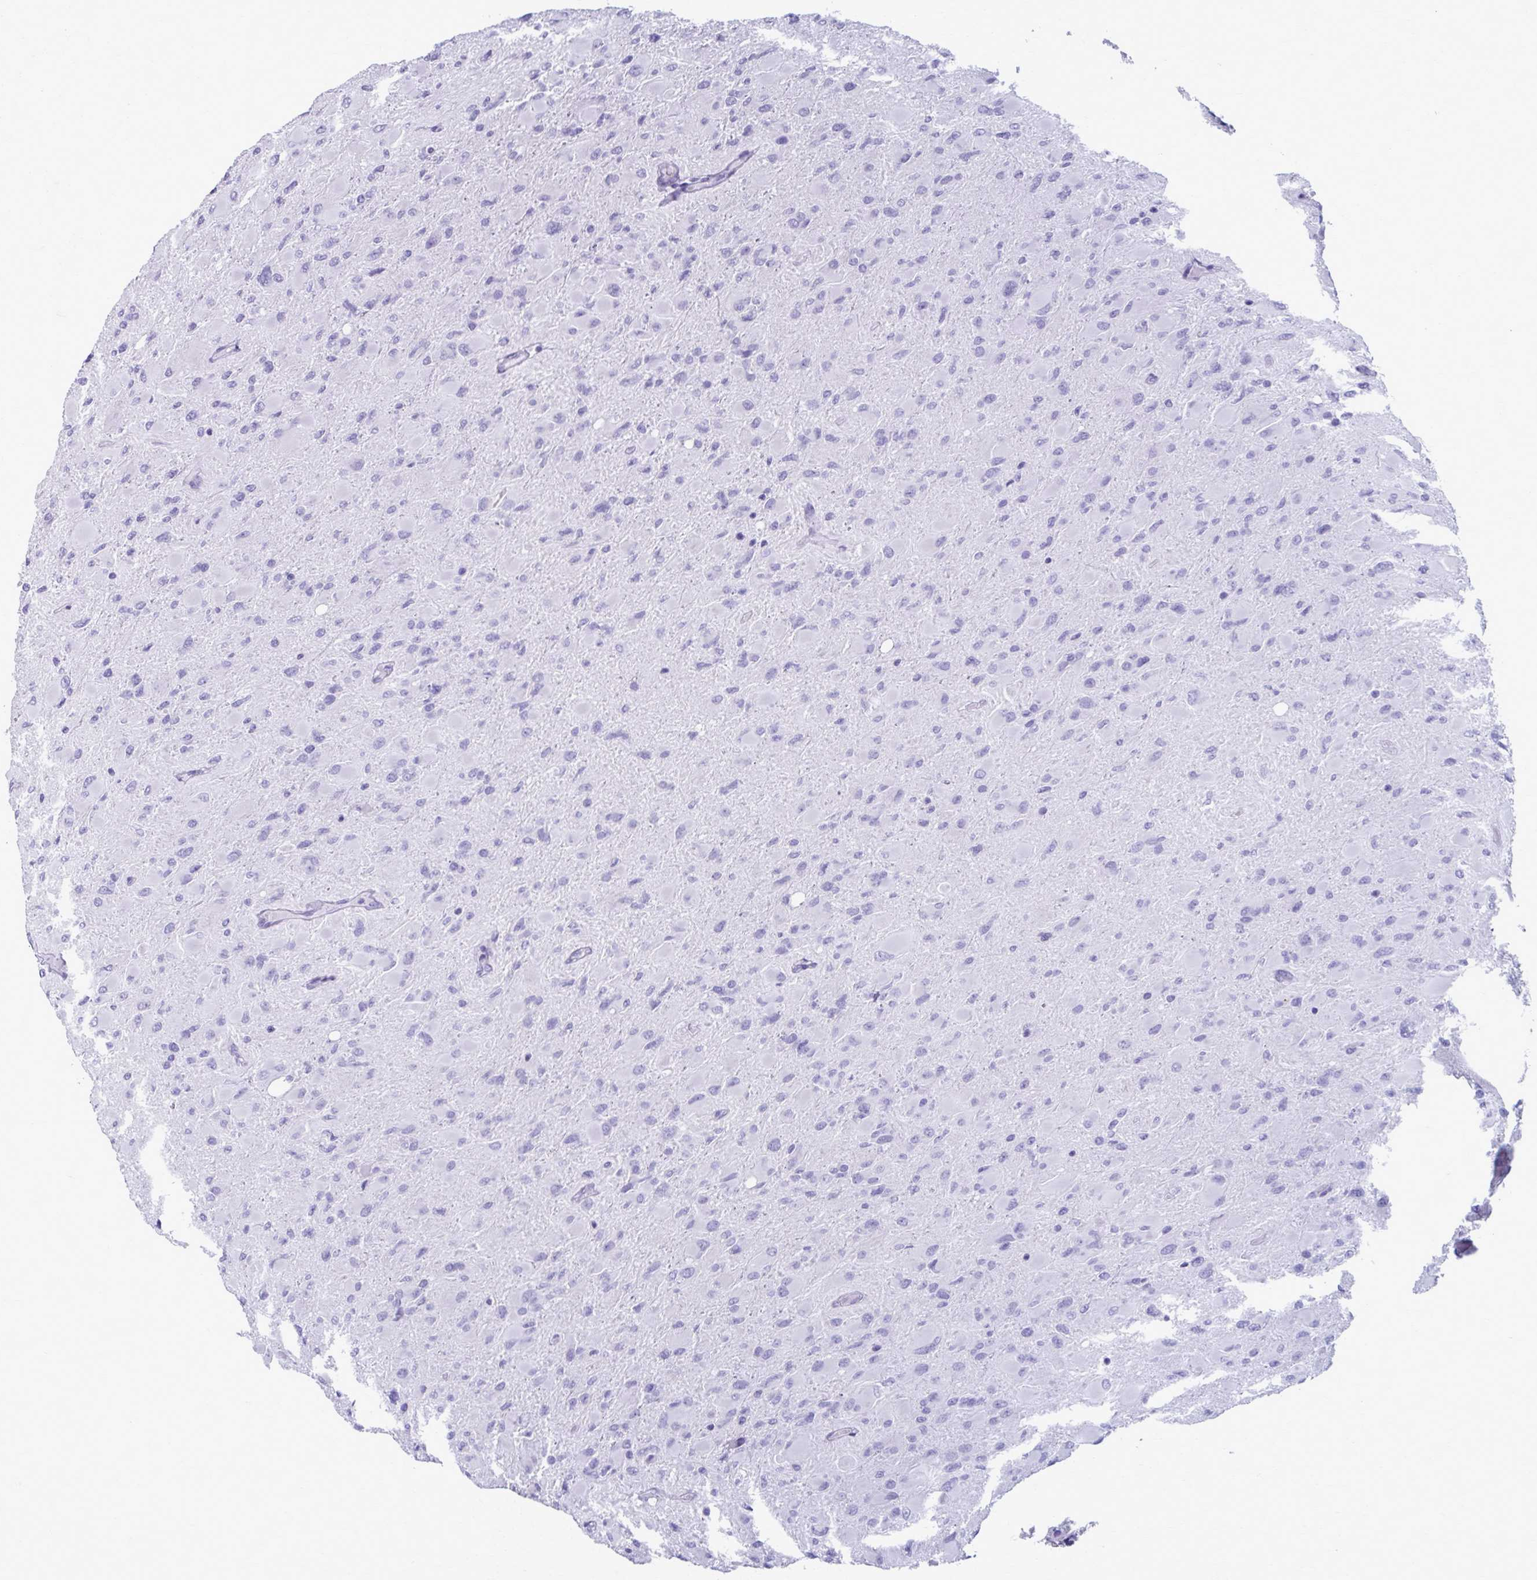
{"staining": {"intensity": "negative", "quantity": "none", "location": "none"}, "tissue": "glioma", "cell_type": "Tumor cells", "image_type": "cancer", "snomed": [{"axis": "morphology", "description": "Glioma, malignant, High grade"}, {"axis": "topography", "description": "Cerebral cortex"}], "caption": "DAB immunohistochemical staining of high-grade glioma (malignant) displays no significant staining in tumor cells. (Immunohistochemistry, brightfield microscopy, high magnification).", "gene": "MPLKIP", "patient": {"sex": "female", "age": 36}}